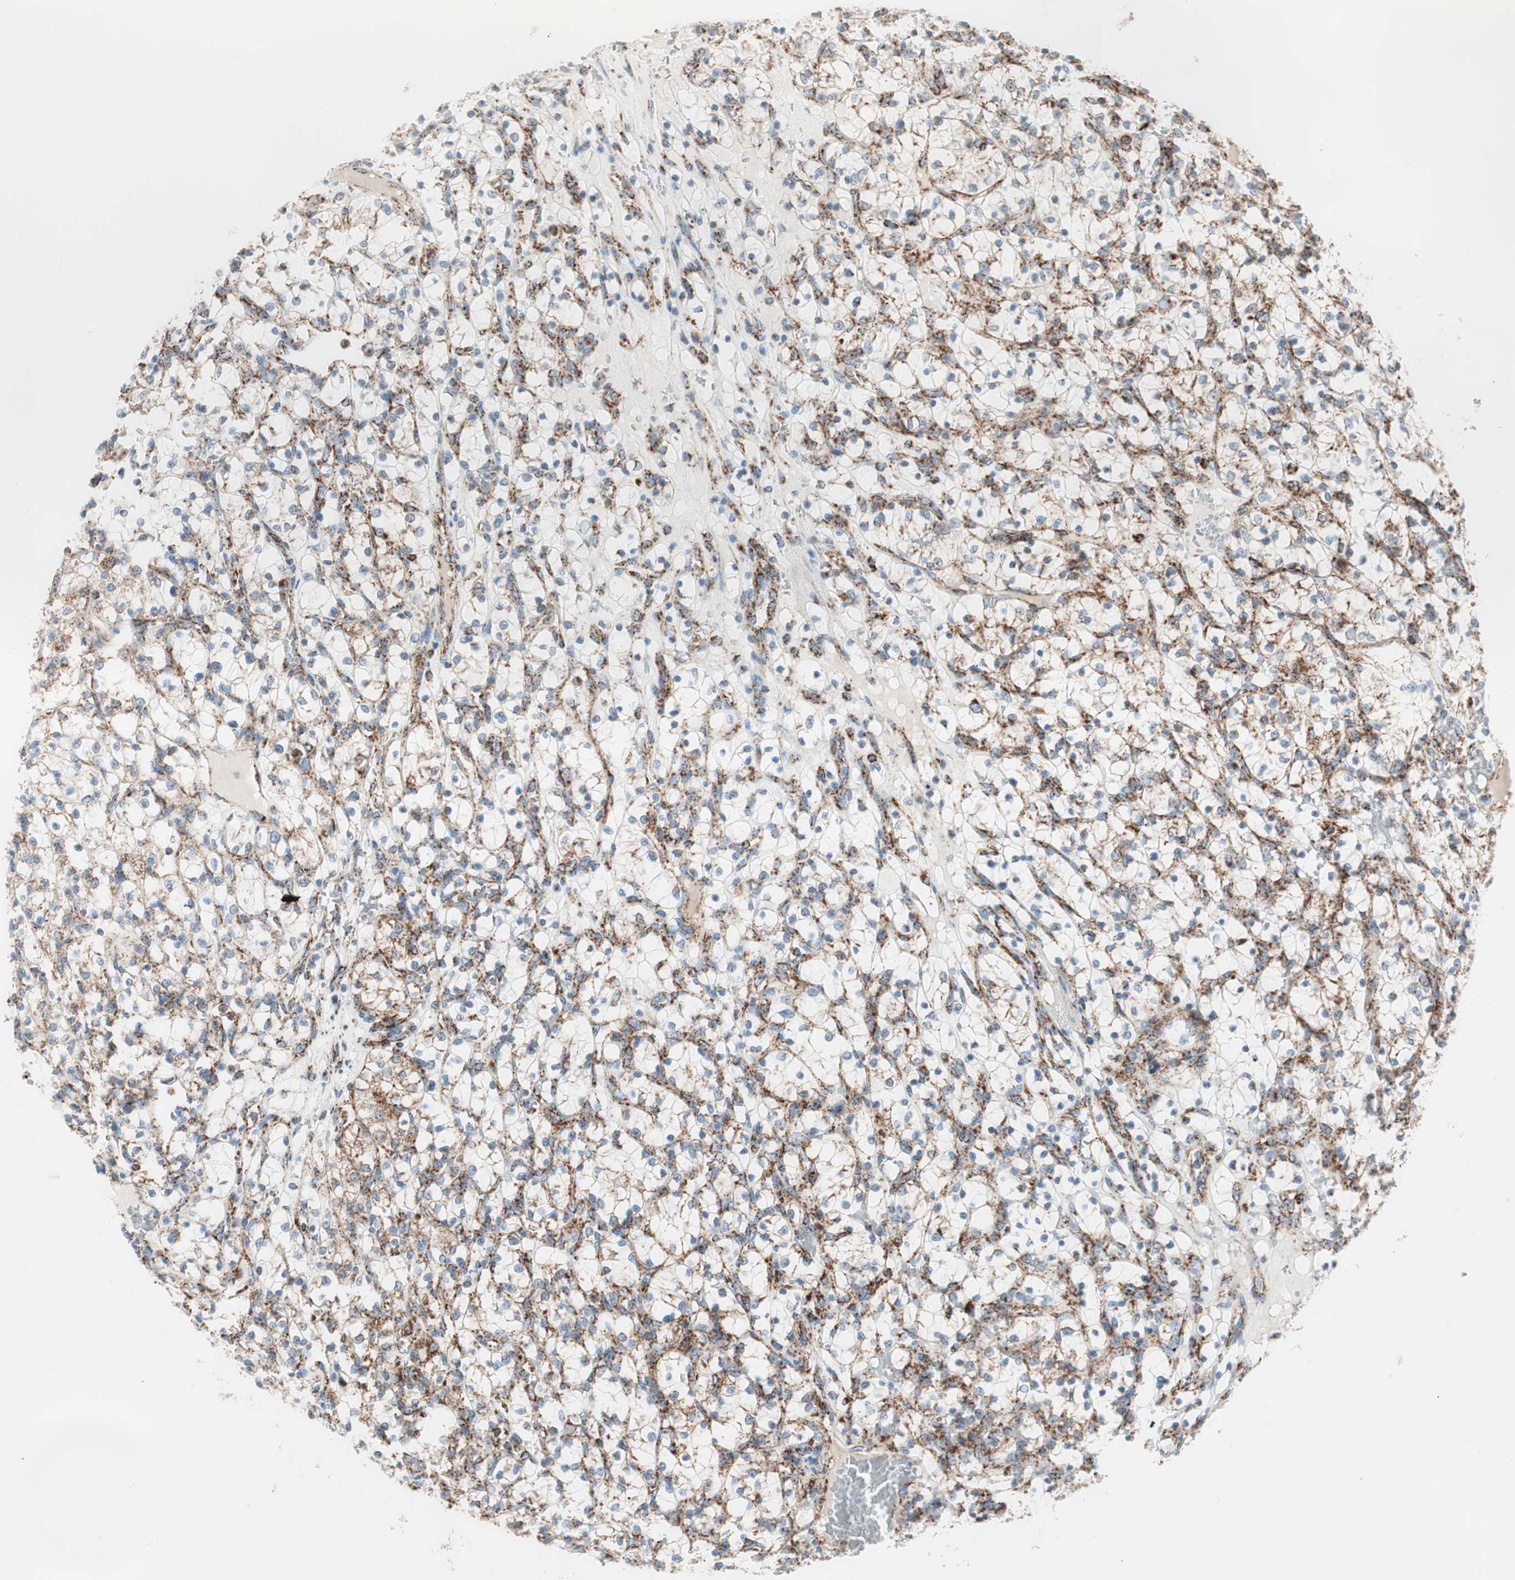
{"staining": {"intensity": "moderate", "quantity": "<25%", "location": "cytoplasmic/membranous"}, "tissue": "renal cancer", "cell_type": "Tumor cells", "image_type": "cancer", "snomed": [{"axis": "morphology", "description": "Adenocarcinoma, NOS"}, {"axis": "topography", "description": "Kidney"}], "caption": "A brown stain highlights moderate cytoplasmic/membranous expression of a protein in renal cancer (adenocarcinoma) tumor cells.", "gene": "TOMM20", "patient": {"sex": "female", "age": 69}}